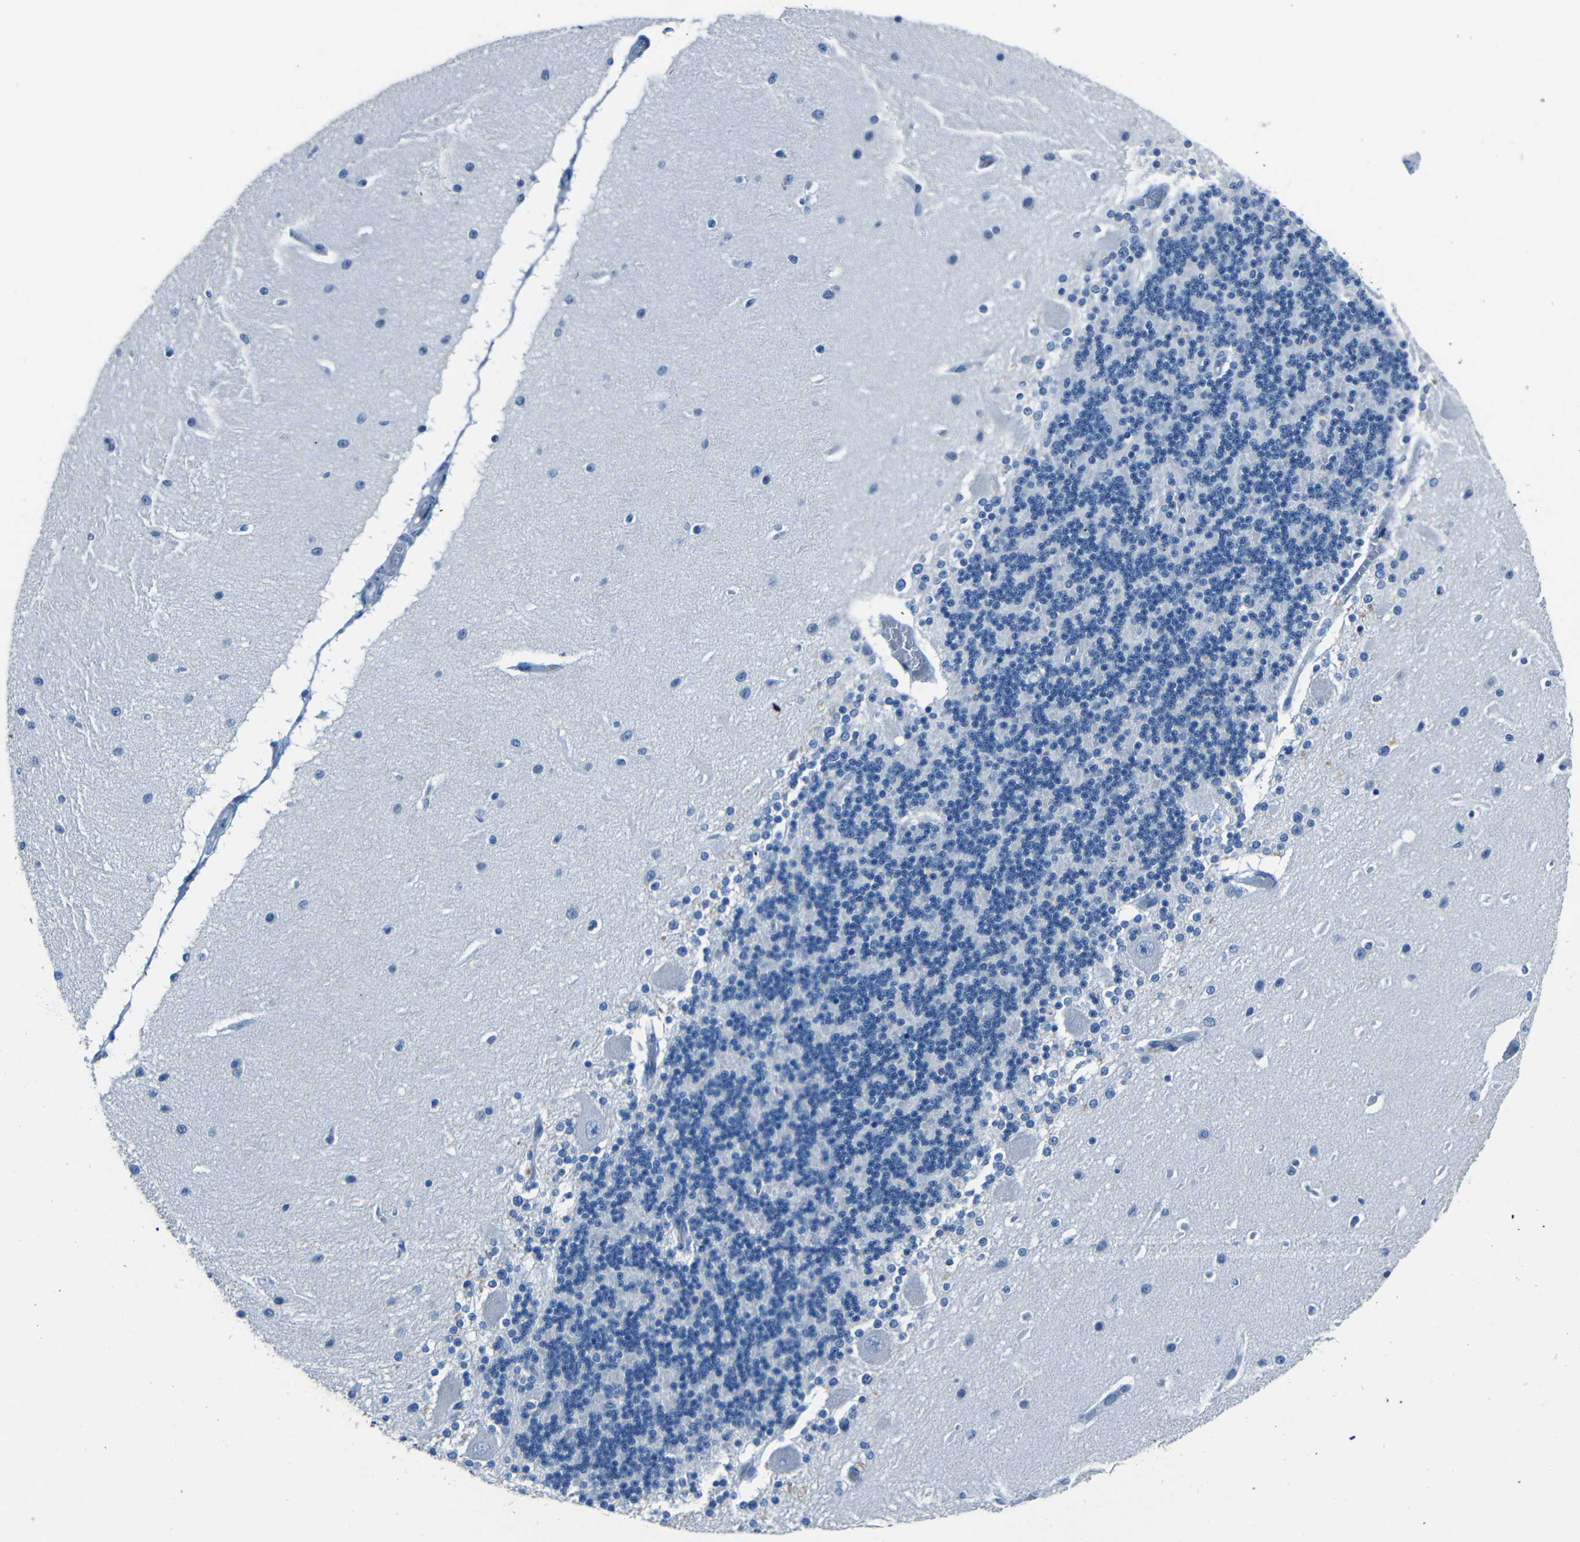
{"staining": {"intensity": "negative", "quantity": "none", "location": "none"}, "tissue": "cerebellum", "cell_type": "Cells in granular layer", "image_type": "normal", "snomed": [{"axis": "morphology", "description": "Normal tissue, NOS"}, {"axis": "topography", "description": "Cerebellum"}], "caption": "The immunohistochemistry (IHC) photomicrograph has no significant expression in cells in granular layer of cerebellum.", "gene": "FBN2", "patient": {"sex": "female", "age": 54}}